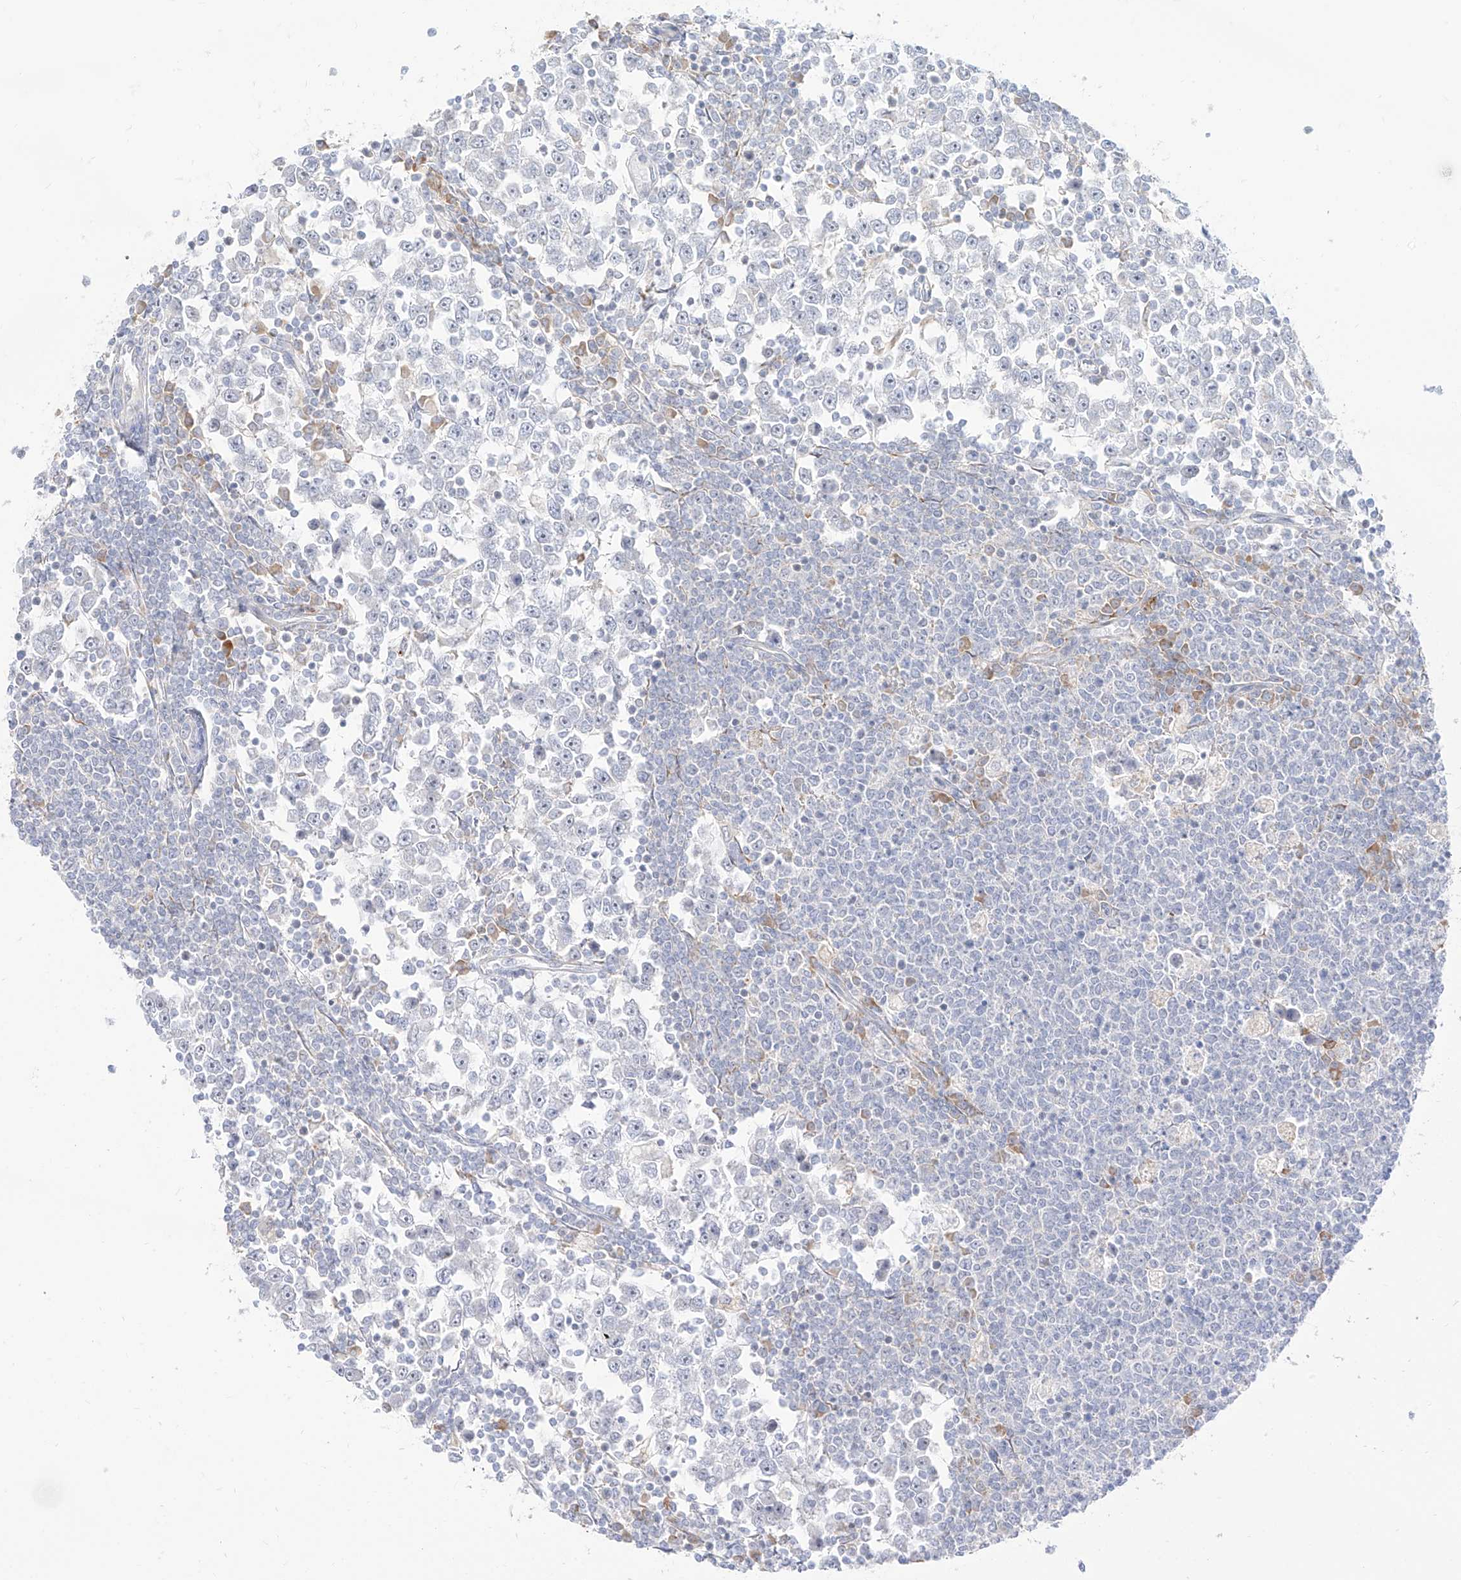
{"staining": {"intensity": "negative", "quantity": "none", "location": "none"}, "tissue": "testis cancer", "cell_type": "Tumor cells", "image_type": "cancer", "snomed": [{"axis": "morphology", "description": "Seminoma, NOS"}, {"axis": "topography", "description": "Testis"}], "caption": "This is an immunohistochemistry (IHC) histopathology image of testis cancer. There is no staining in tumor cells.", "gene": "SYTL3", "patient": {"sex": "male", "age": 65}}